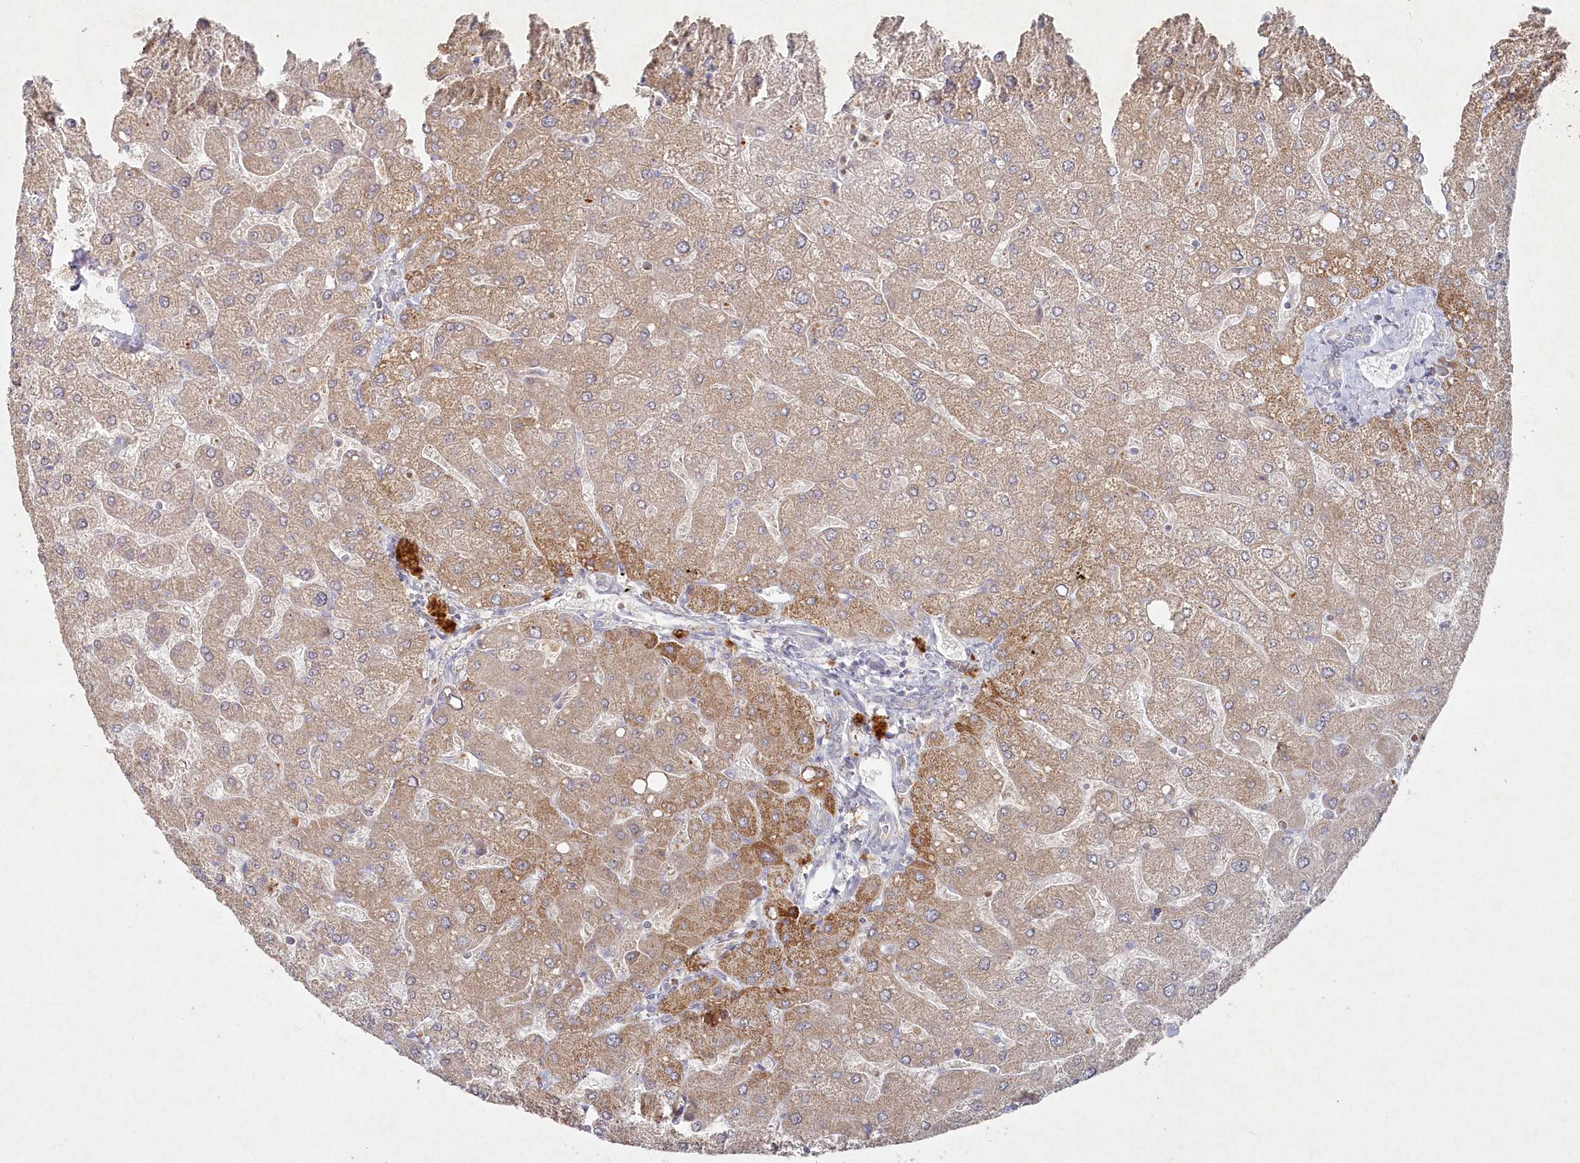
{"staining": {"intensity": "negative", "quantity": "none", "location": "none"}, "tissue": "liver", "cell_type": "Cholangiocytes", "image_type": "normal", "snomed": [{"axis": "morphology", "description": "Normal tissue, NOS"}, {"axis": "topography", "description": "Liver"}], "caption": "High magnification brightfield microscopy of benign liver stained with DAB (brown) and counterstained with hematoxylin (blue): cholangiocytes show no significant staining.", "gene": "TGFBRAP1", "patient": {"sex": "male", "age": 55}}